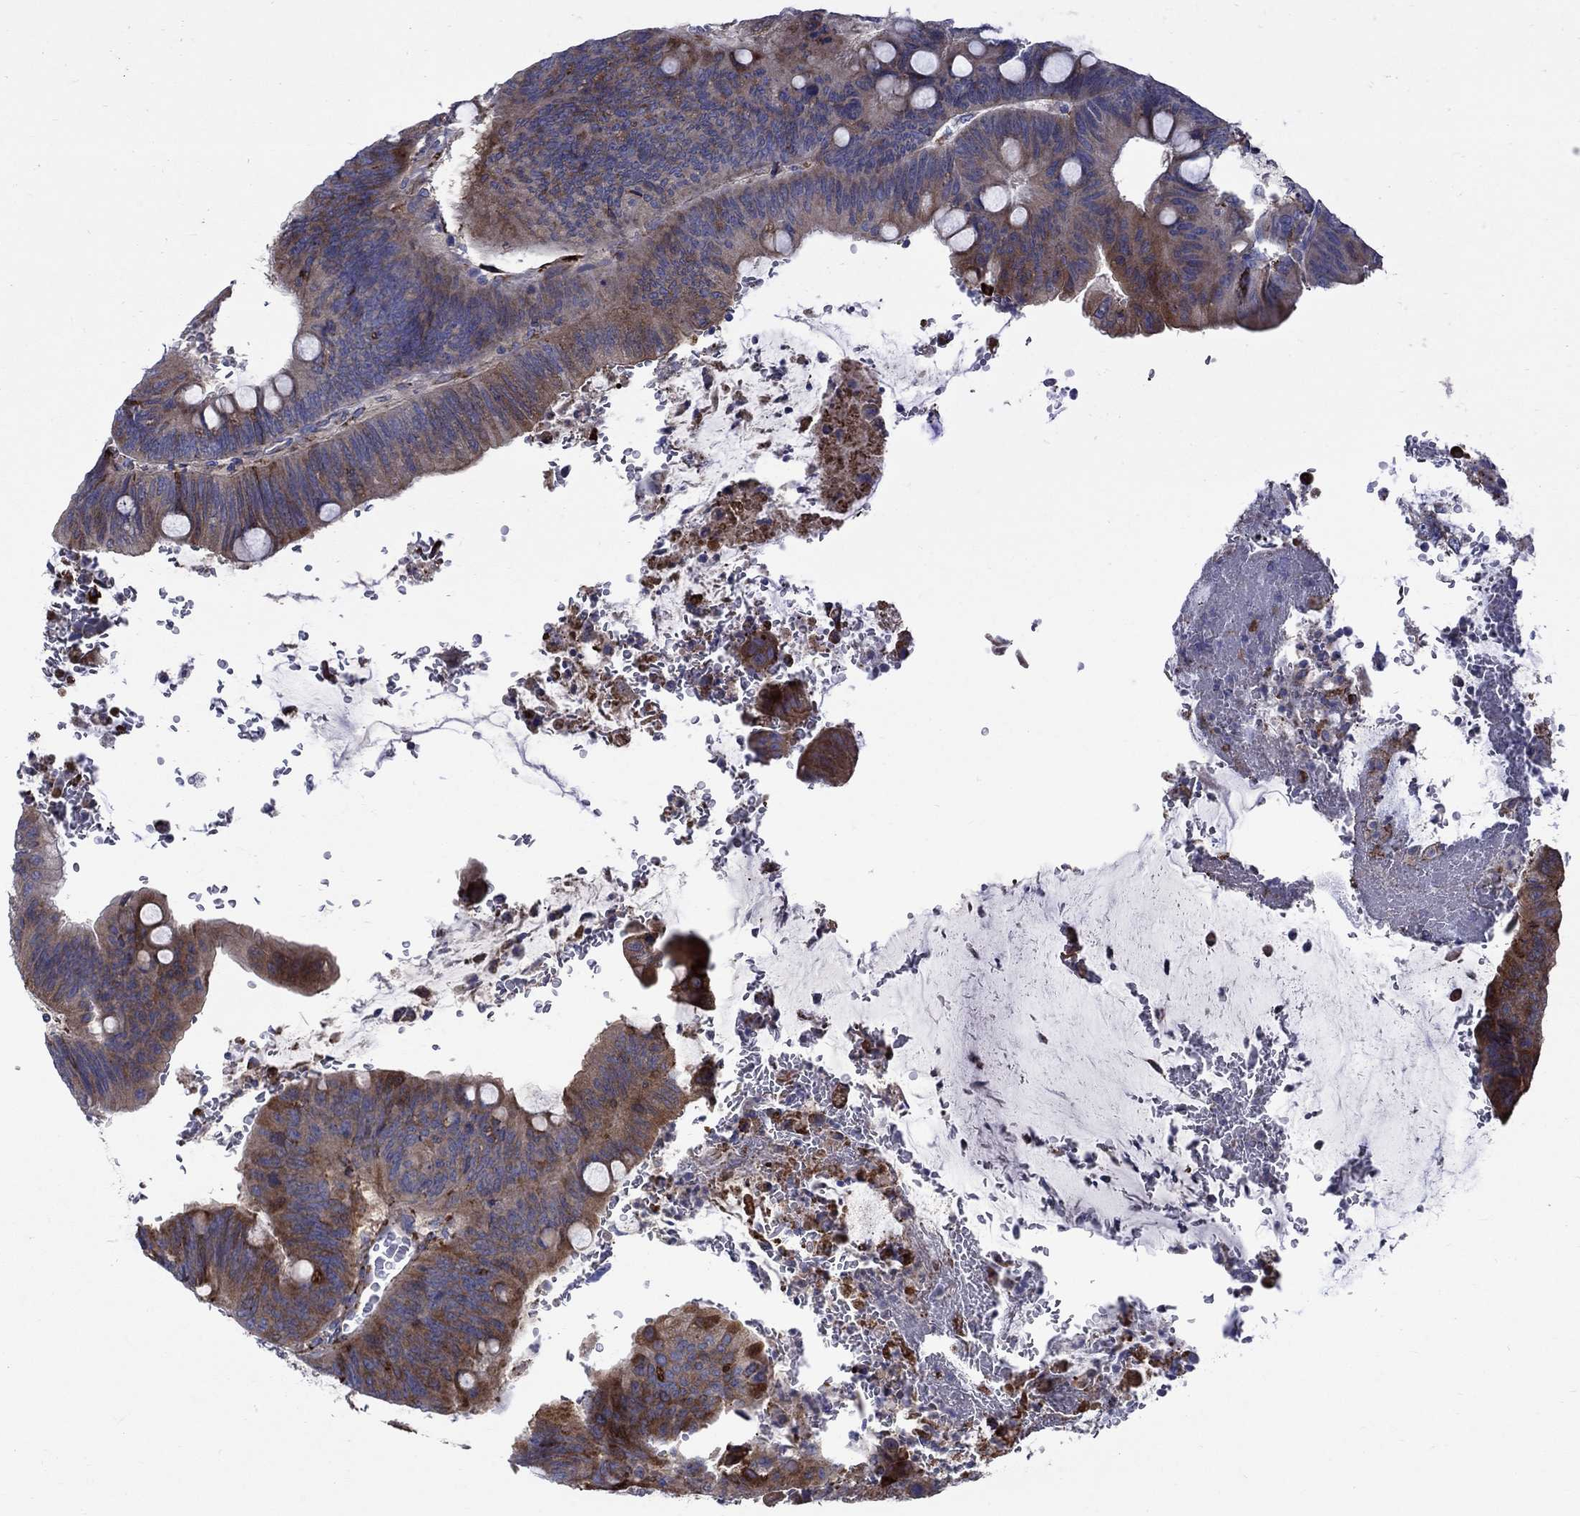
{"staining": {"intensity": "moderate", "quantity": "25%-75%", "location": "cytoplasmic/membranous"}, "tissue": "colorectal cancer", "cell_type": "Tumor cells", "image_type": "cancer", "snomed": [{"axis": "morphology", "description": "Normal tissue, NOS"}, {"axis": "morphology", "description": "Adenocarcinoma, NOS"}, {"axis": "topography", "description": "Rectum"}], "caption": "Protein staining of colorectal adenocarcinoma tissue demonstrates moderate cytoplasmic/membranous positivity in approximately 25%-75% of tumor cells.", "gene": "ASNS", "patient": {"sex": "male", "age": 92}}